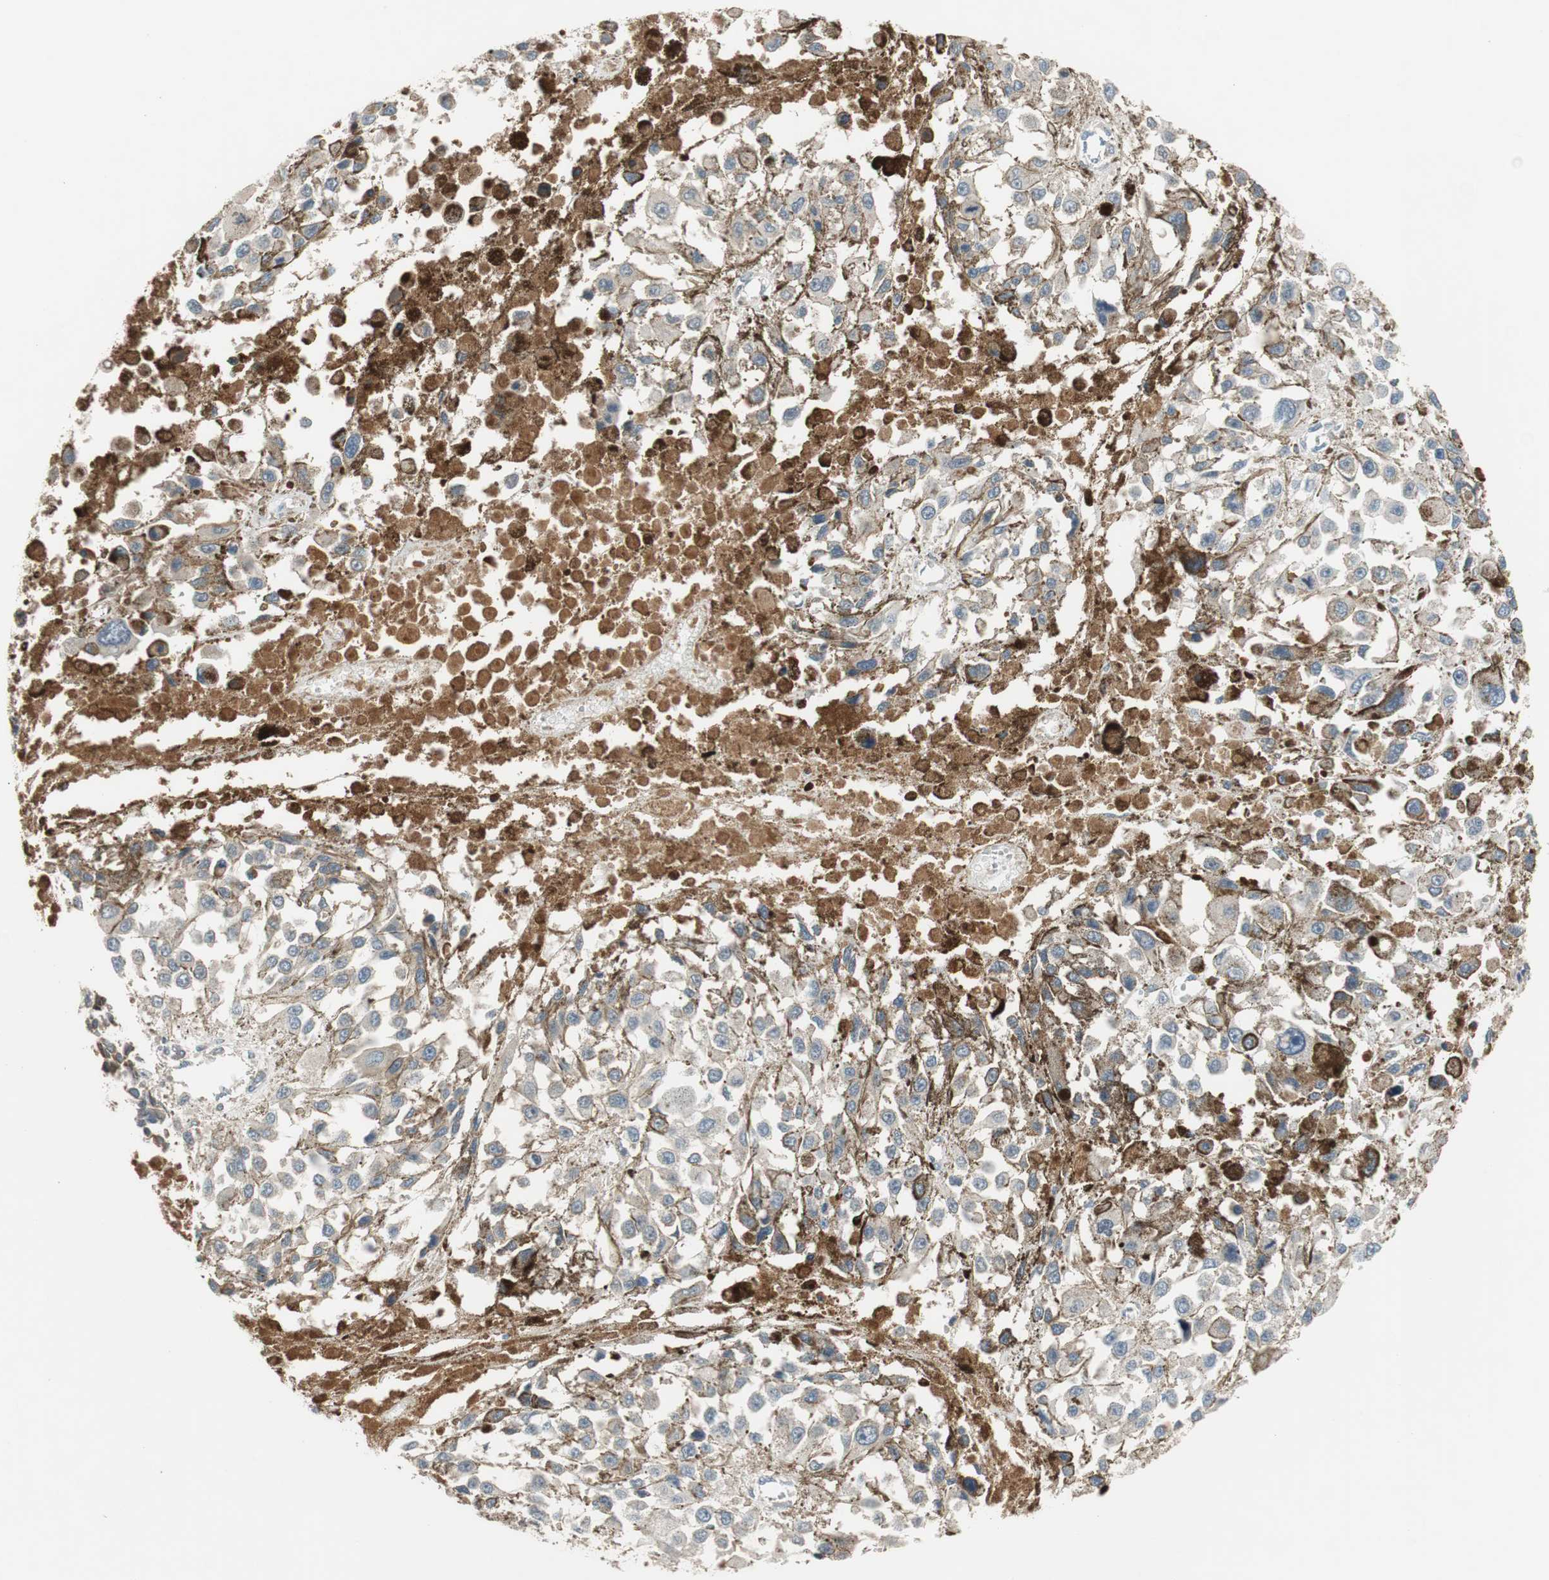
{"staining": {"intensity": "negative", "quantity": "none", "location": "none"}, "tissue": "melanoma", "cell_type": "Tumor cells", "image_type": "cancer", "snomed": [{"axis": "morphology", "description": "Malignant melanoma, Metastatic site"}, {"axis": "topography", "description": "Lymph node"}], "caption": "The immunohistochemistry histopathology image has no significant staining in tumor cells of melanoma tissue.", "gene": "C4A", "patient": {"sex": "male", "age": 59}}